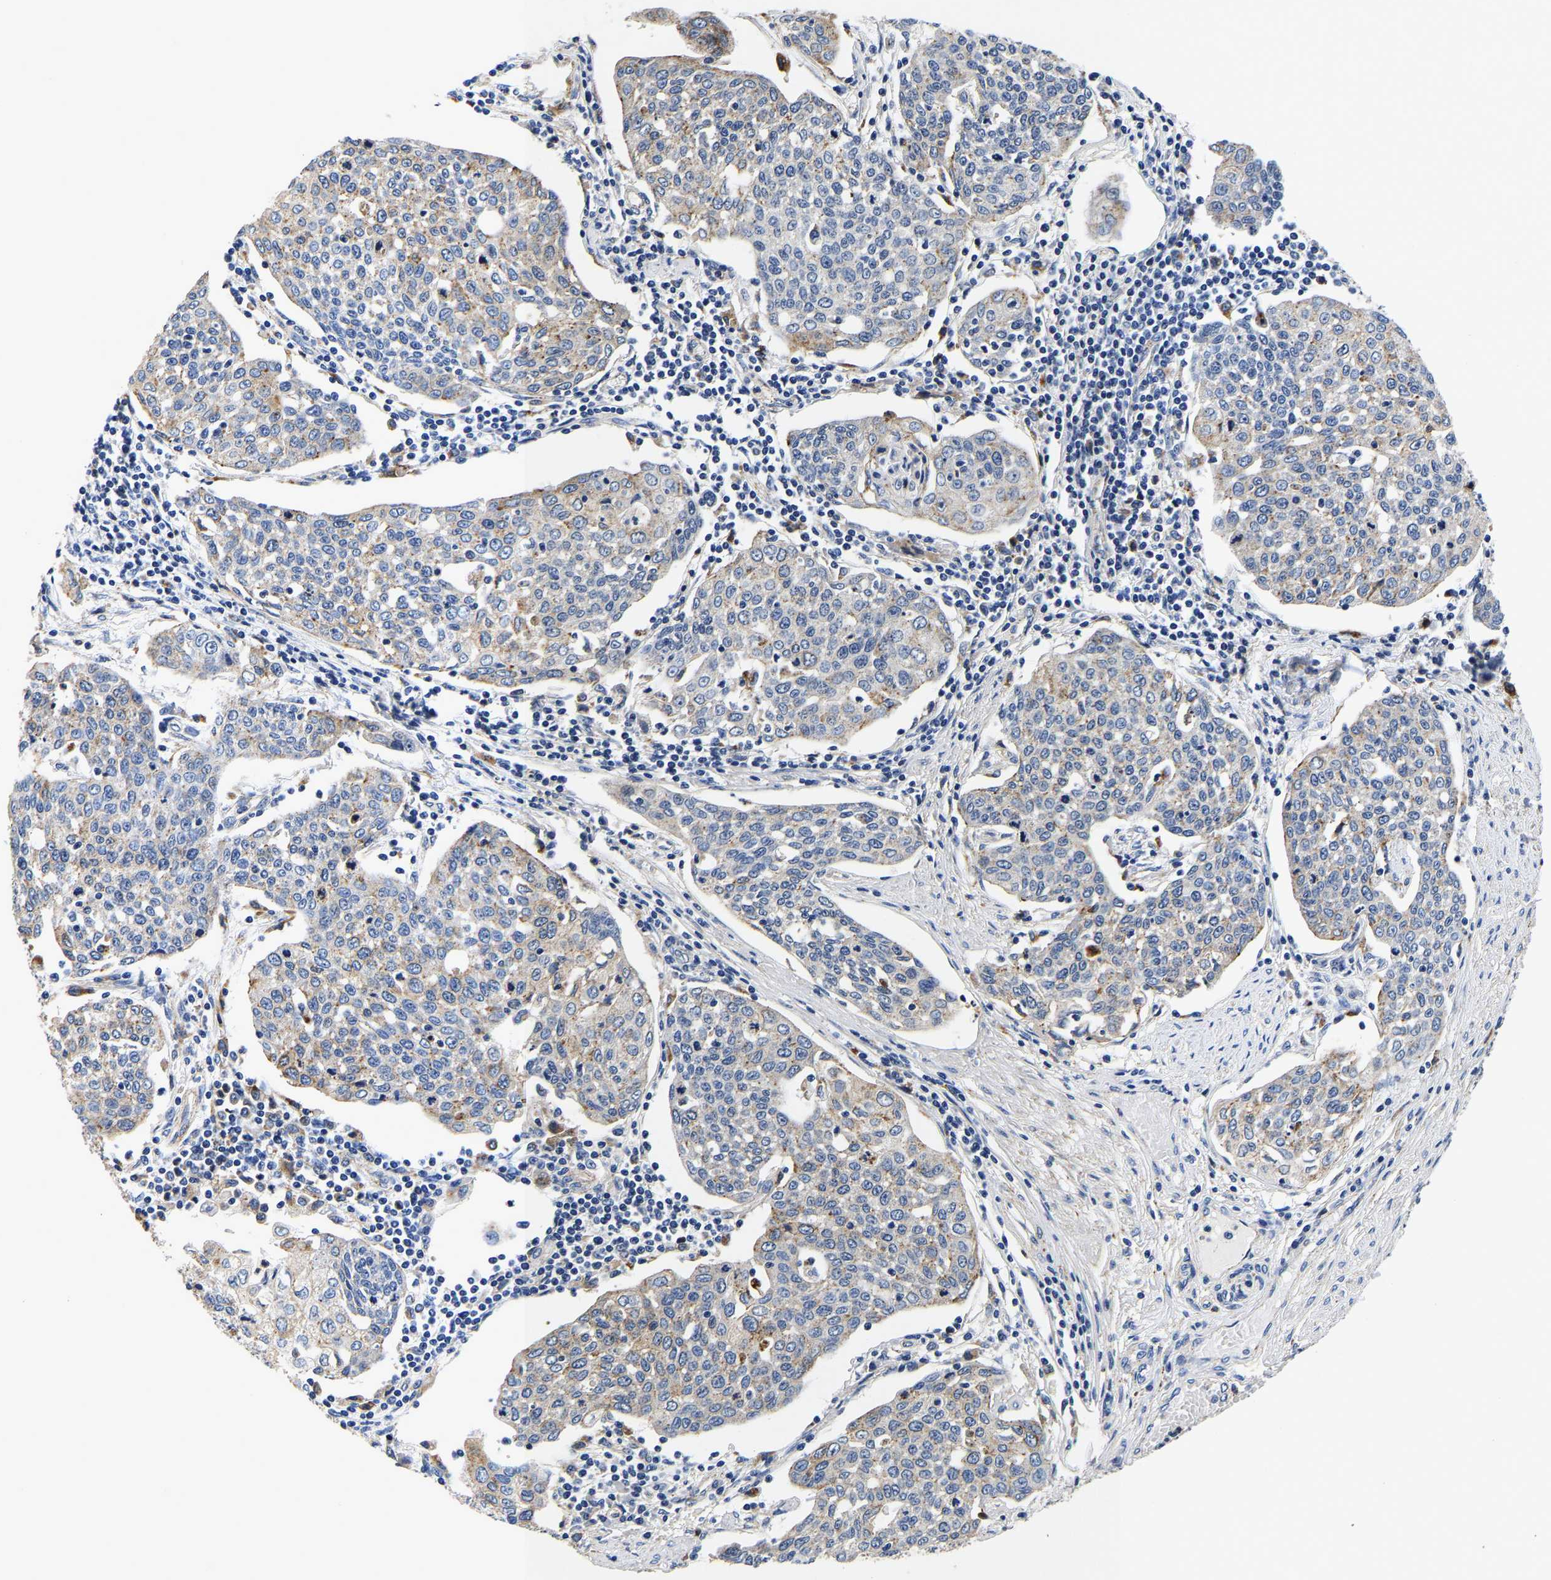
{"staining": {"intensity": "weak", "quantity": ">75%", "location": "cytoplasmic/membranous"}, "tissue": "cervical cancer", "cell_type": "Tumor cells", "image_type": "cancer", "snomed": [{"axis": "morphology", "description": "Squamous cell carcinoma, NOS"}, {"axis": "topography", "description": "Cervix"}], "caption": "Immunohistochemical staining of human squamous cell carcinoma (cervical) shows low levels of weak cytoplasmic/membranous protein expression in about >75% of tumor cells. (DAB (3,3'-diaminobenzidine) IHC, brown staining for protein, blue staining for nuclei).", "gene": "GRN", "patient": {"sex": "female", "age": 34}}